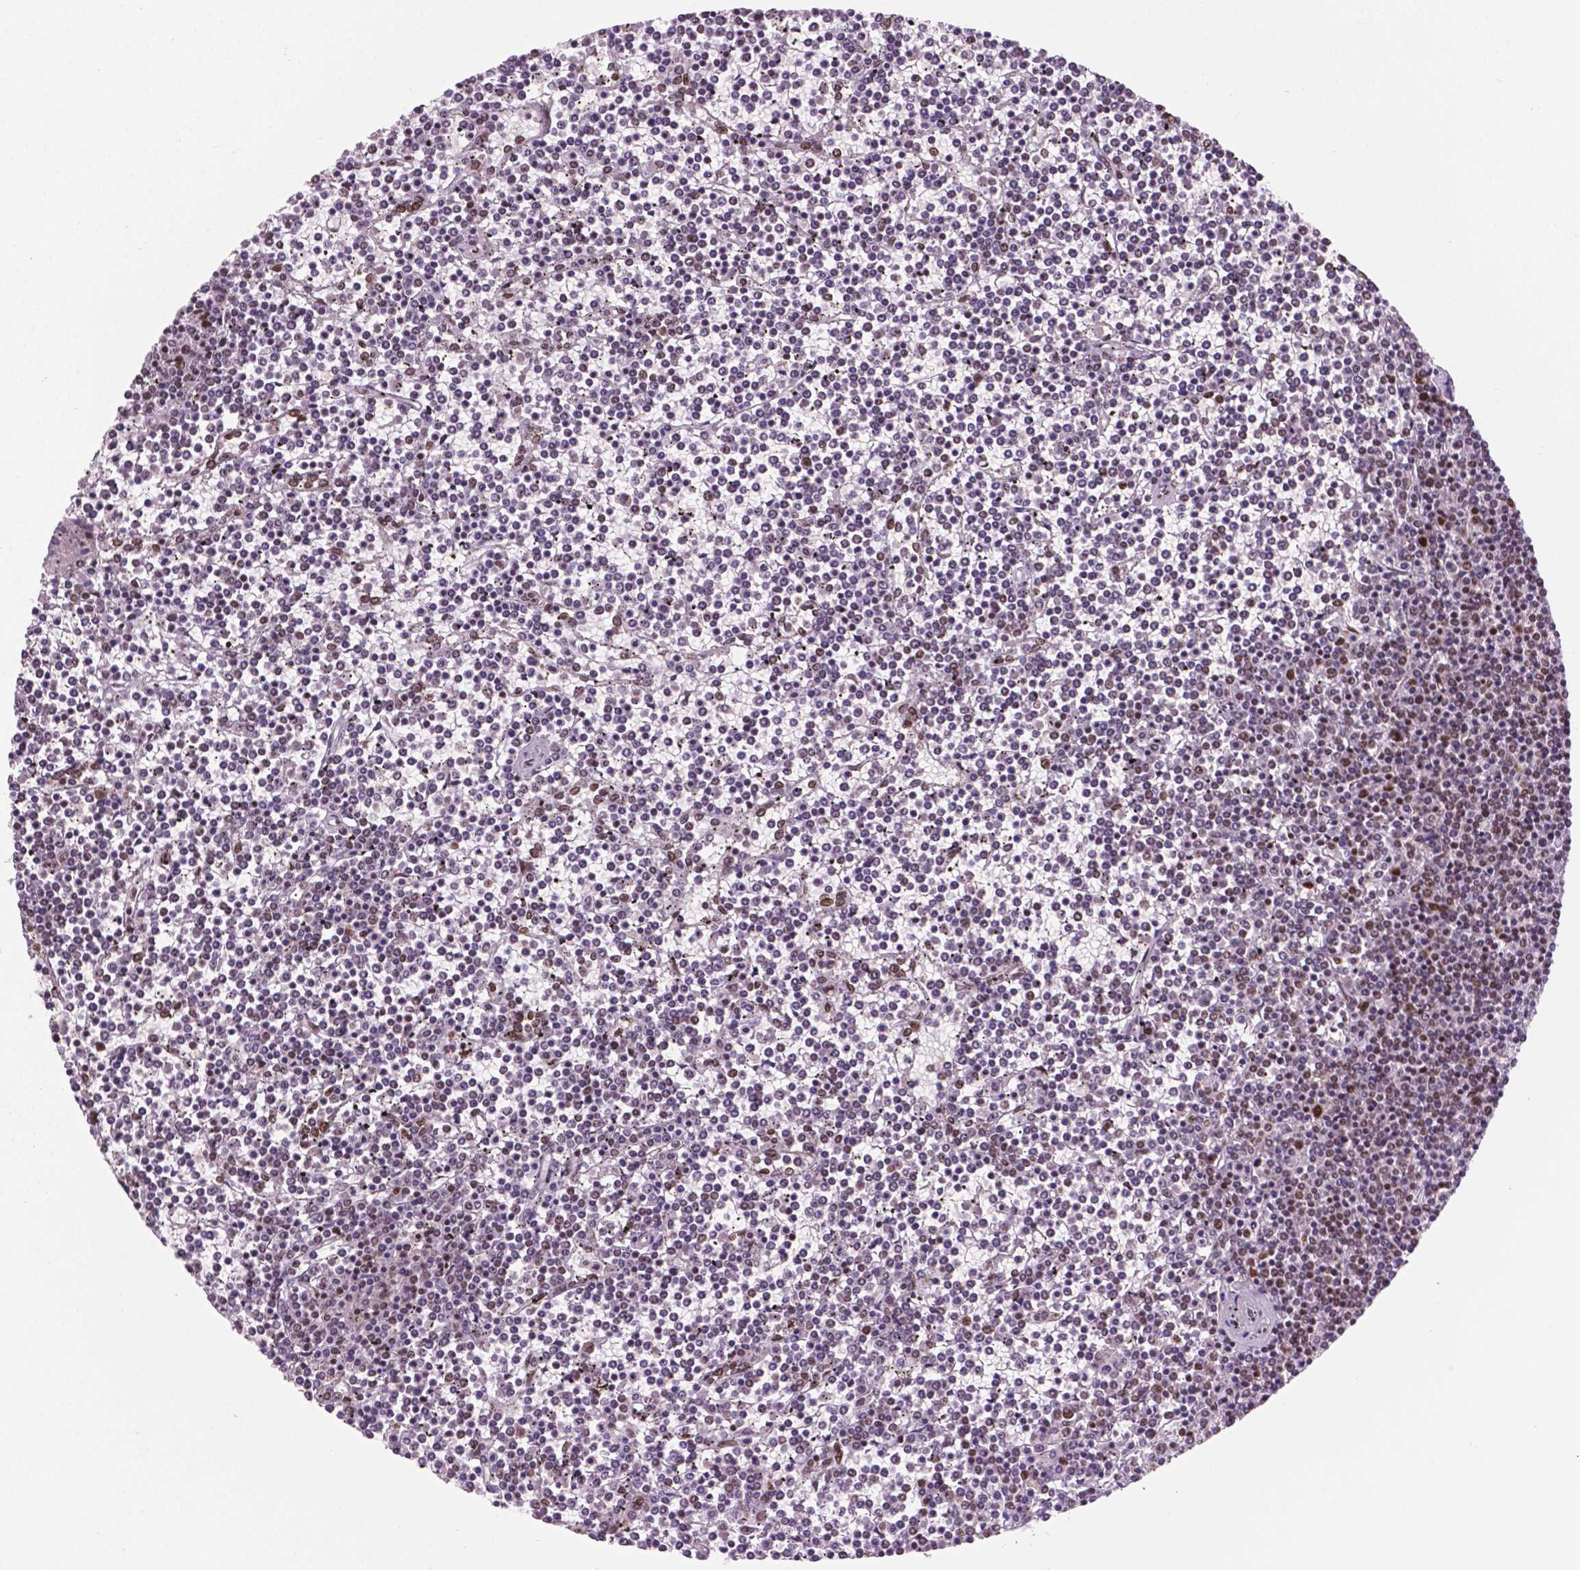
{"staining": {"intensity": "weak", "quantity": "<25%", "location": "nuclear"}, "tissue": "lymphoma", "cell_type": "Tumor cells", "image_type": "cancer", "snomed": [{"axis": "morphology", "description": "Malignant lymphoma, non-Hodgkin's type, Low grade"}, {"axis": "topography", "description": "Spleen"}], "caption": "An image of lymphoma stained for a protein exhibits no brown staining in tumor cells.", "gene": "MLH1", "patient": {"sex": "female", "age": 19}}